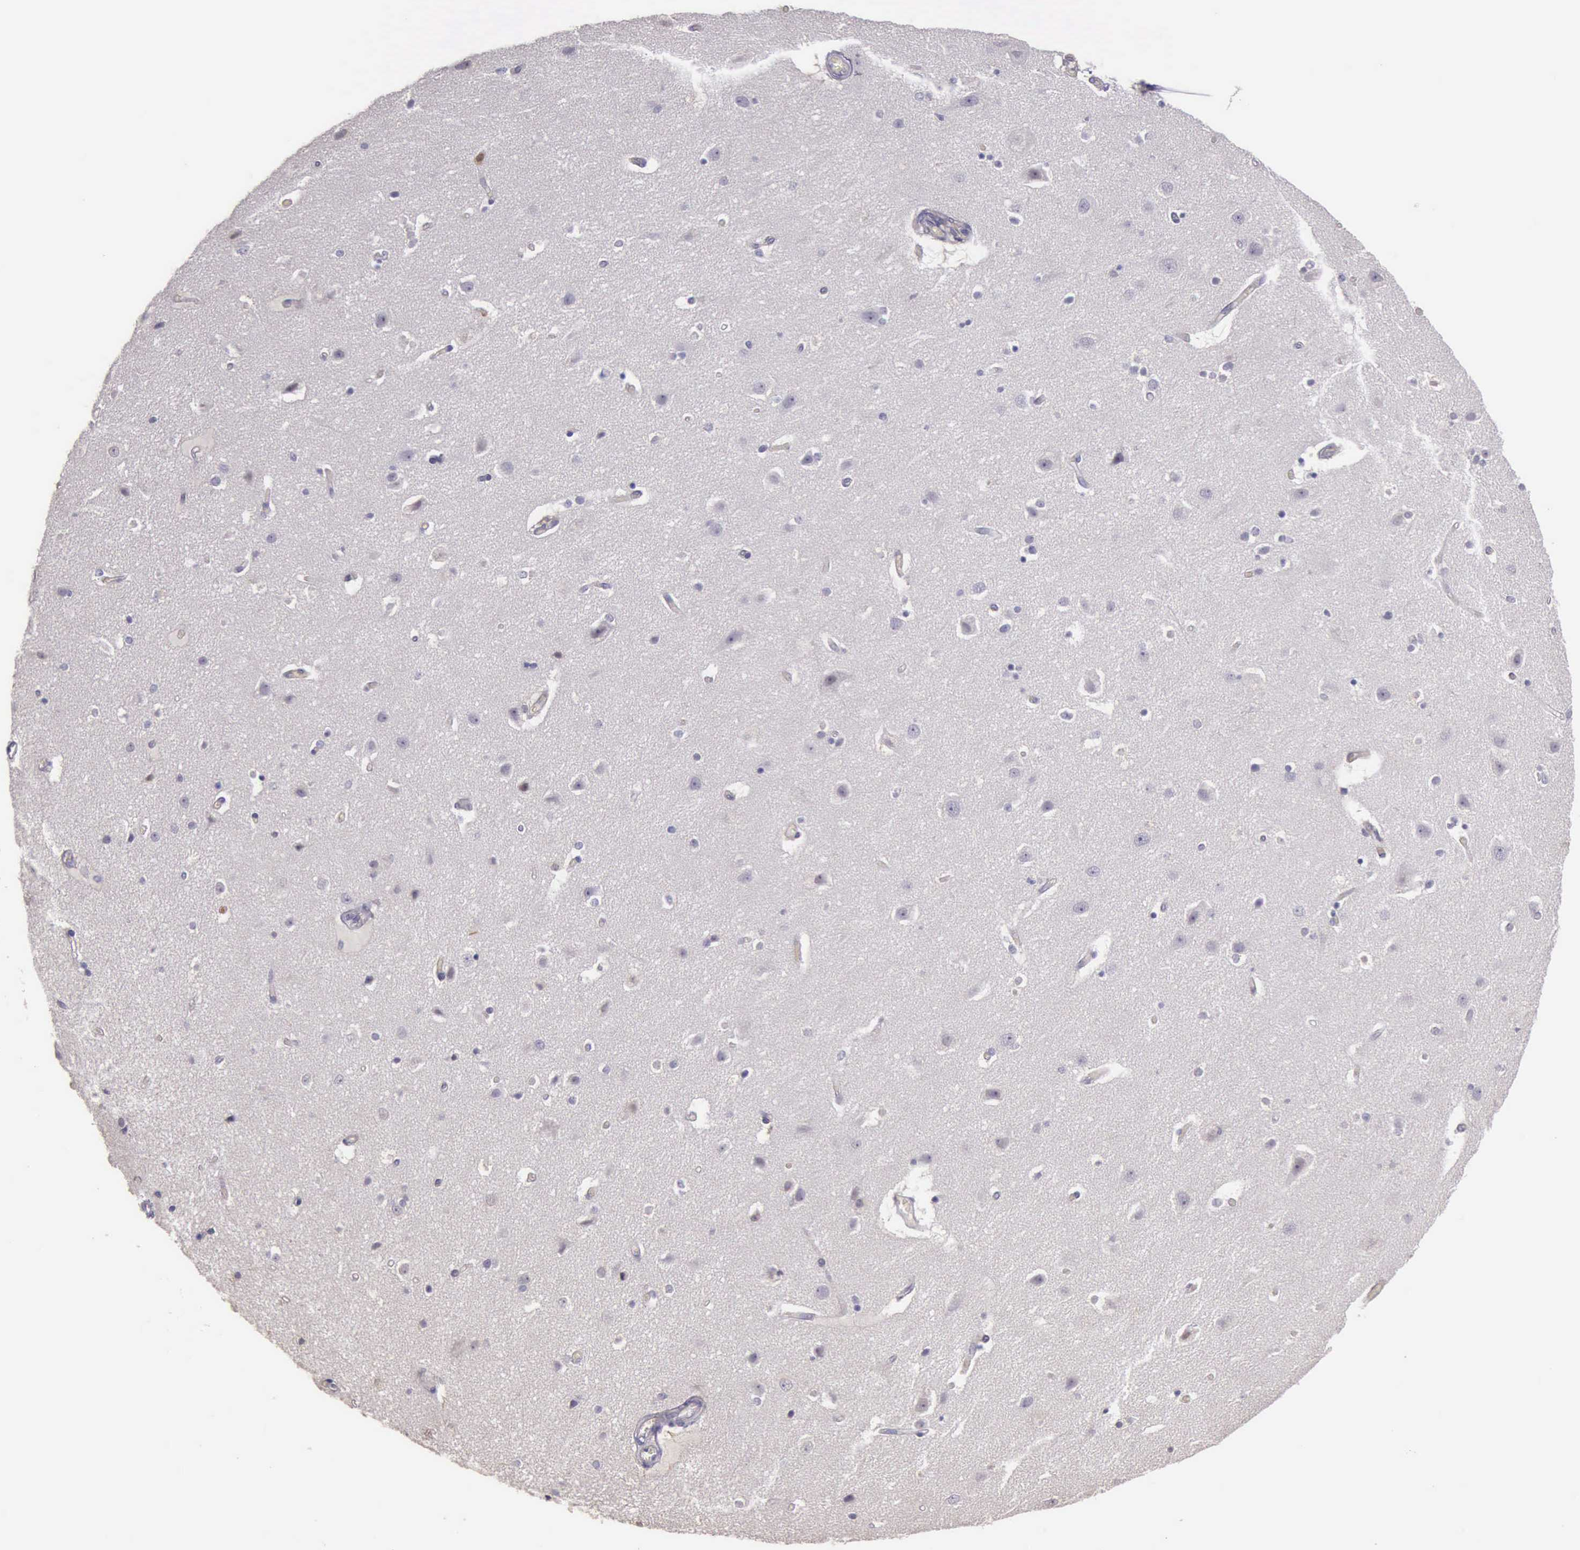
{"staining": {"intensity": "negative", "quantity": "none", "location": "none"}, "tissue": "caudate", "cell_type": "Glial cells", "image_type": "normal", "snomed": [{"axis": "morphology", "description": "Normal tissue, NOS"}, {"axis": "topography", "description": "Lateral ventricle wall"}], "caption": "This is an IHC micrograph of unremarkable caudate. There is no staining in glial cells.", "gene": "TCEANC", "patient": {"sex": "female", "age": 54}}